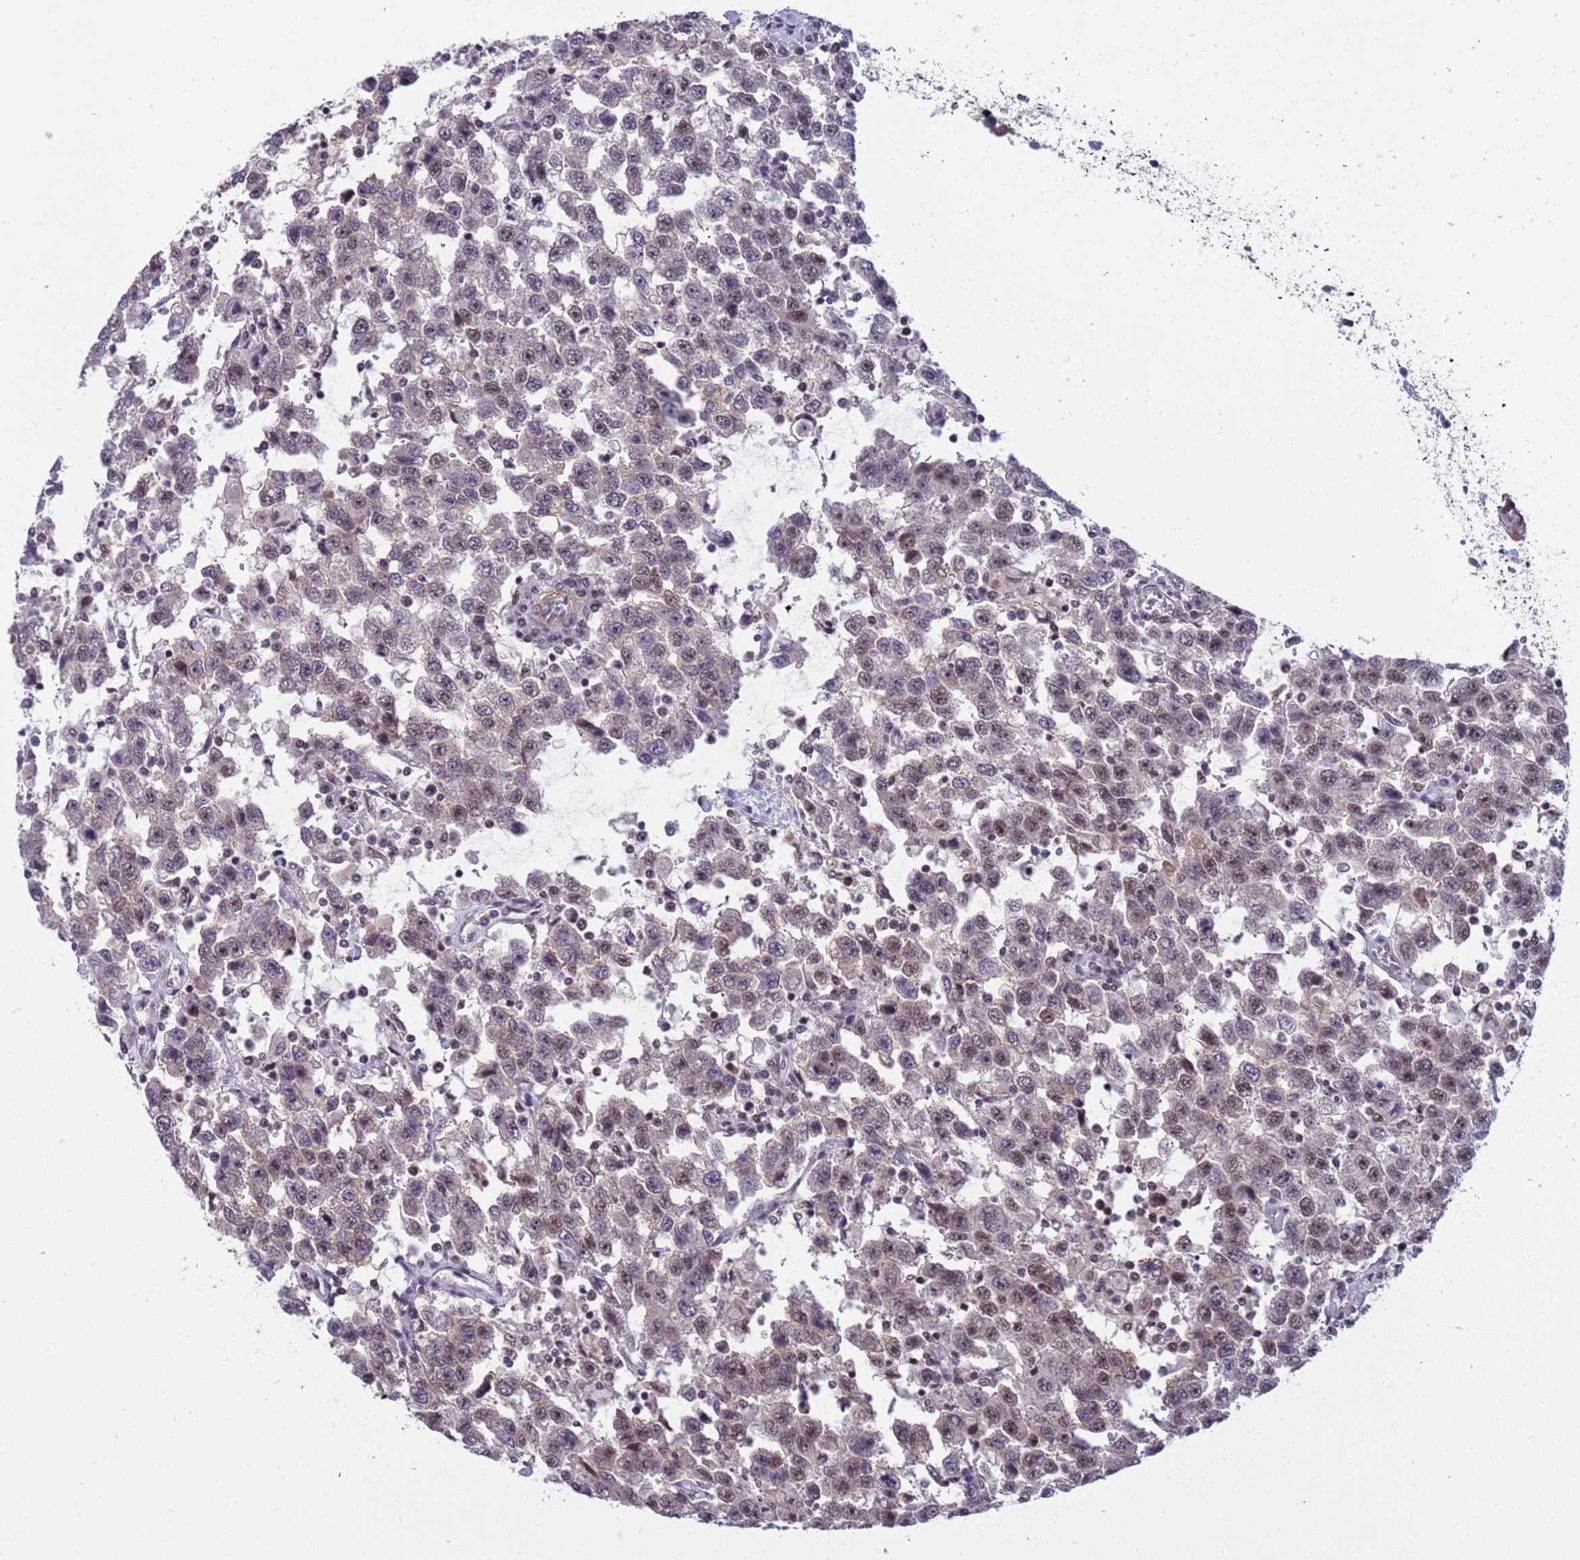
{"staining": {"intensity": "moderate", "quantity": "25%-75%", "location": "nuclear"}, "tissue": "testis cancer", "cell_type": "Tumor cells", "image_type": "cancer", "snomed": [{"axis": "morphology", "description": "Seminoma, NOS"}, {"axis": "topography", "description": "Testis"}], "caption": "A high-resolution histopathology image shows immunohistochemistry (IHC) staining of testis cancer (seminoma), which demonstrates moderate nuclear positivity in about 25%-75% of tumor cells.", "gene": "NSL1", "patient": {"sex": "male", "age": 41}}